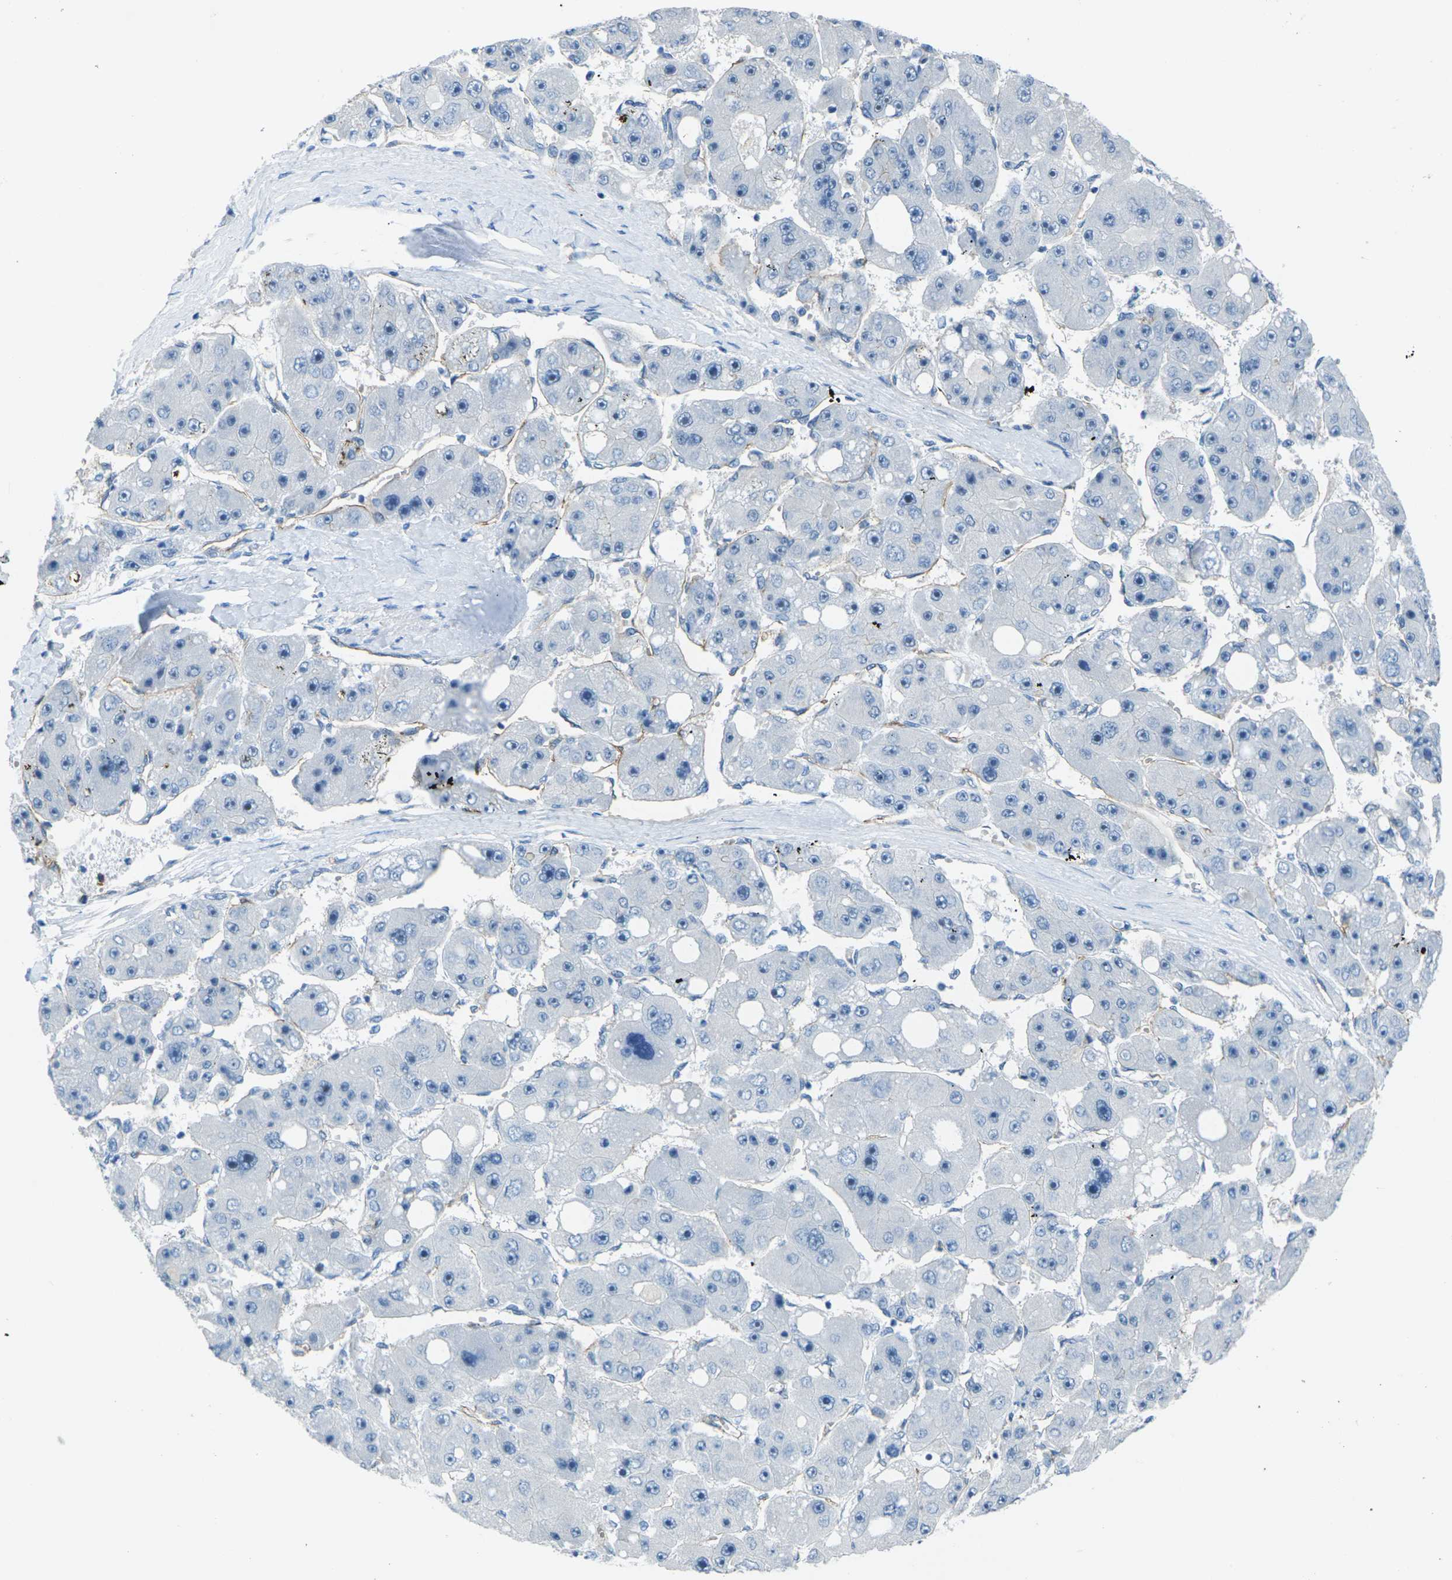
{"staining": {"intensity": "negative", "quantity": "none", "location": "none"}, "tissue": "liver cancer", "cell_type": "Tumor cells", "image_type": "cancer", "snomed": [{"axis": "morphology", "description": "Carcinoma, Hepatocellular, NOS"}, {"axis": "topography", "description": "Liver"}], "caption": "Hepatocellular carcinoma (liver) was stained to show a protein in brown. There is no significant staining in tumor cells.", "gene": "HSPA12B", "patient": {"sex": "female", "age": 61}}